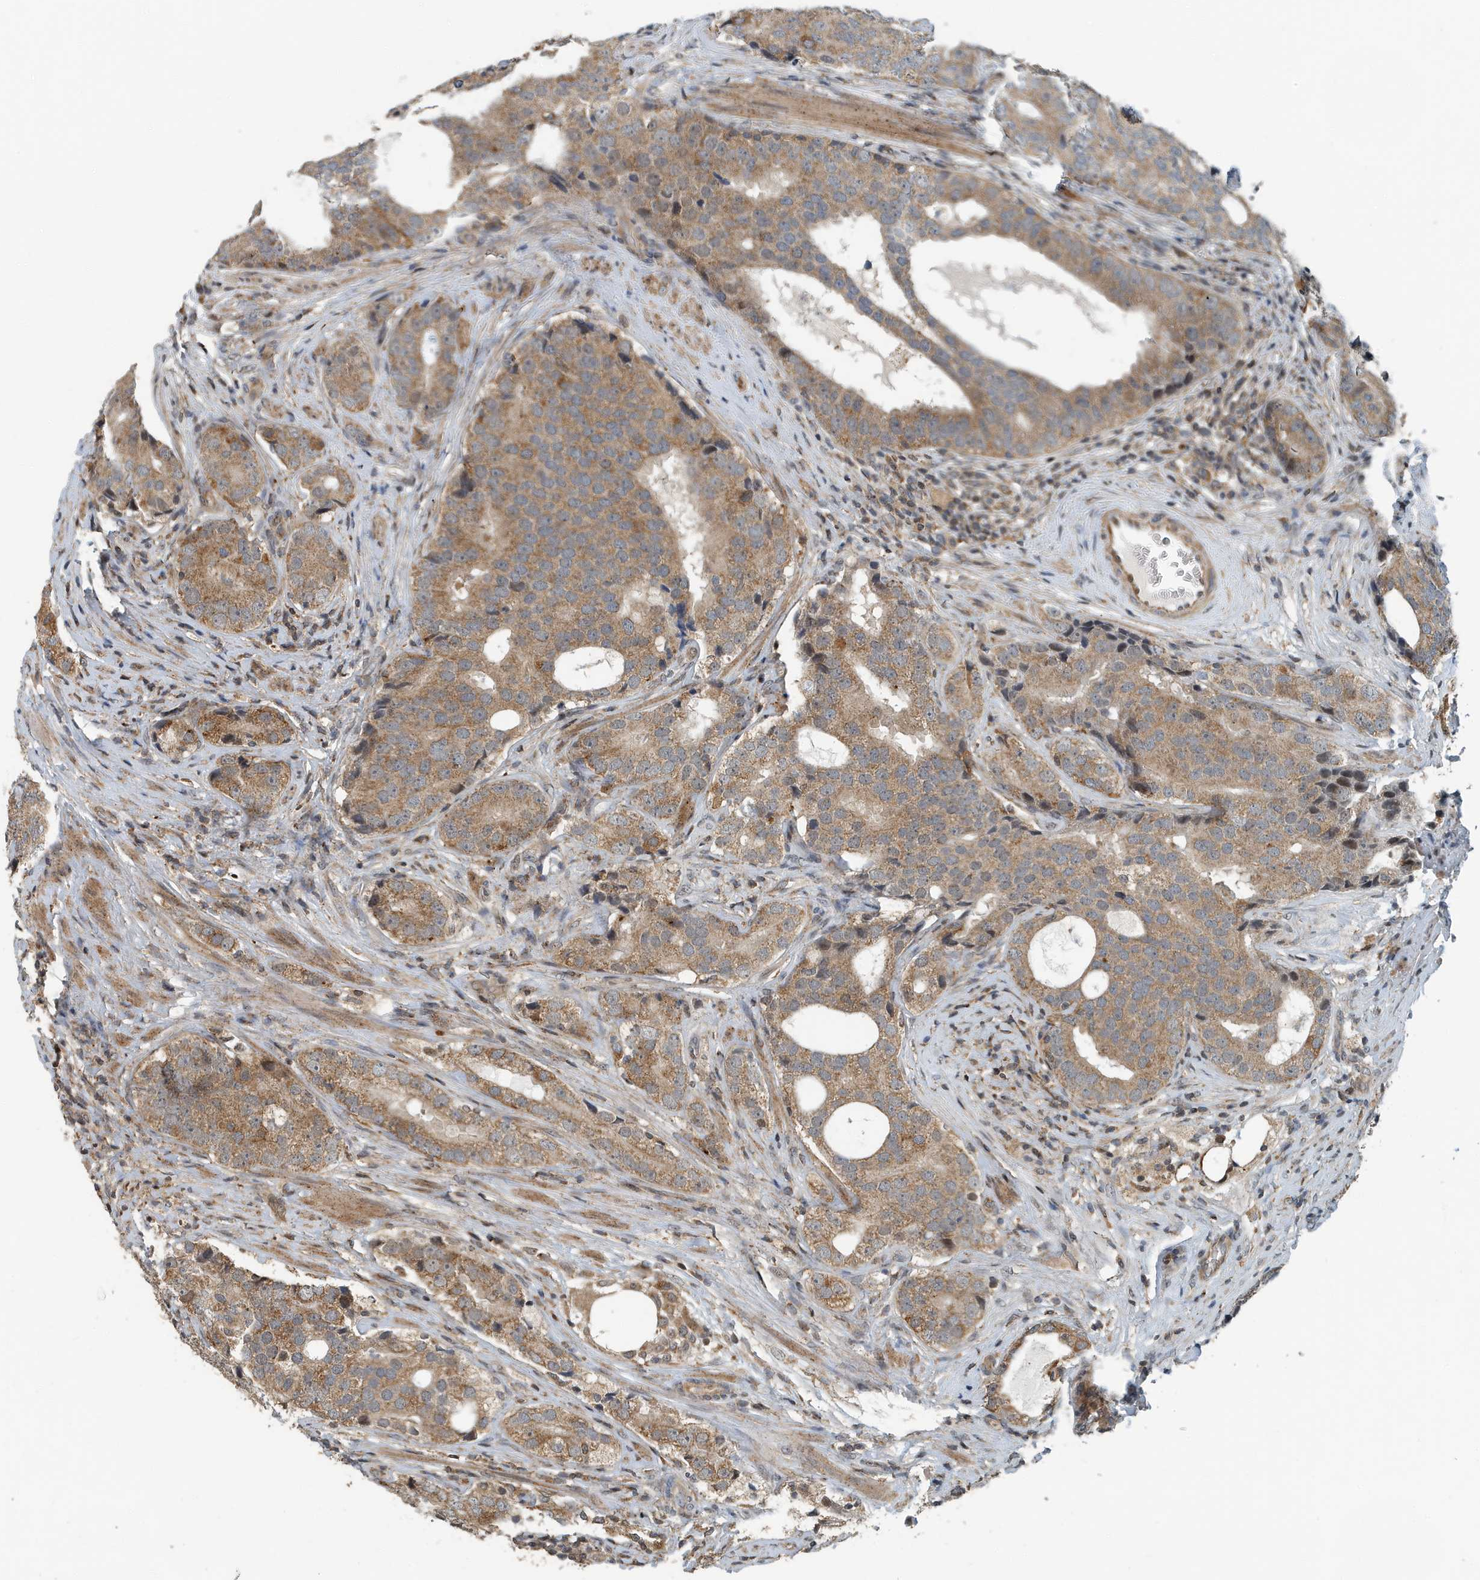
{"staining": {"intensity": "moderate", "quantity": ">75%", "location": "cytoplasmic/membranous"}, "tissue": "prostate cancer", "cell_type": "Tumor cells", "image_type": "cancer", "snomed": [{"axis": "morphology", "description": "Adenocarcinoma, High grade"}, {"axis": "topography", "description": "Prostate"}], "caption": "Immunohistochemical staining of prostate cancer (high-grade adenocarcinoma) displays moderate cytoplasmic/membranous protein positivity in about >75% of tumor cells.", "gene": "KIF15", "patient": {"sex": "male", "age": 56}}